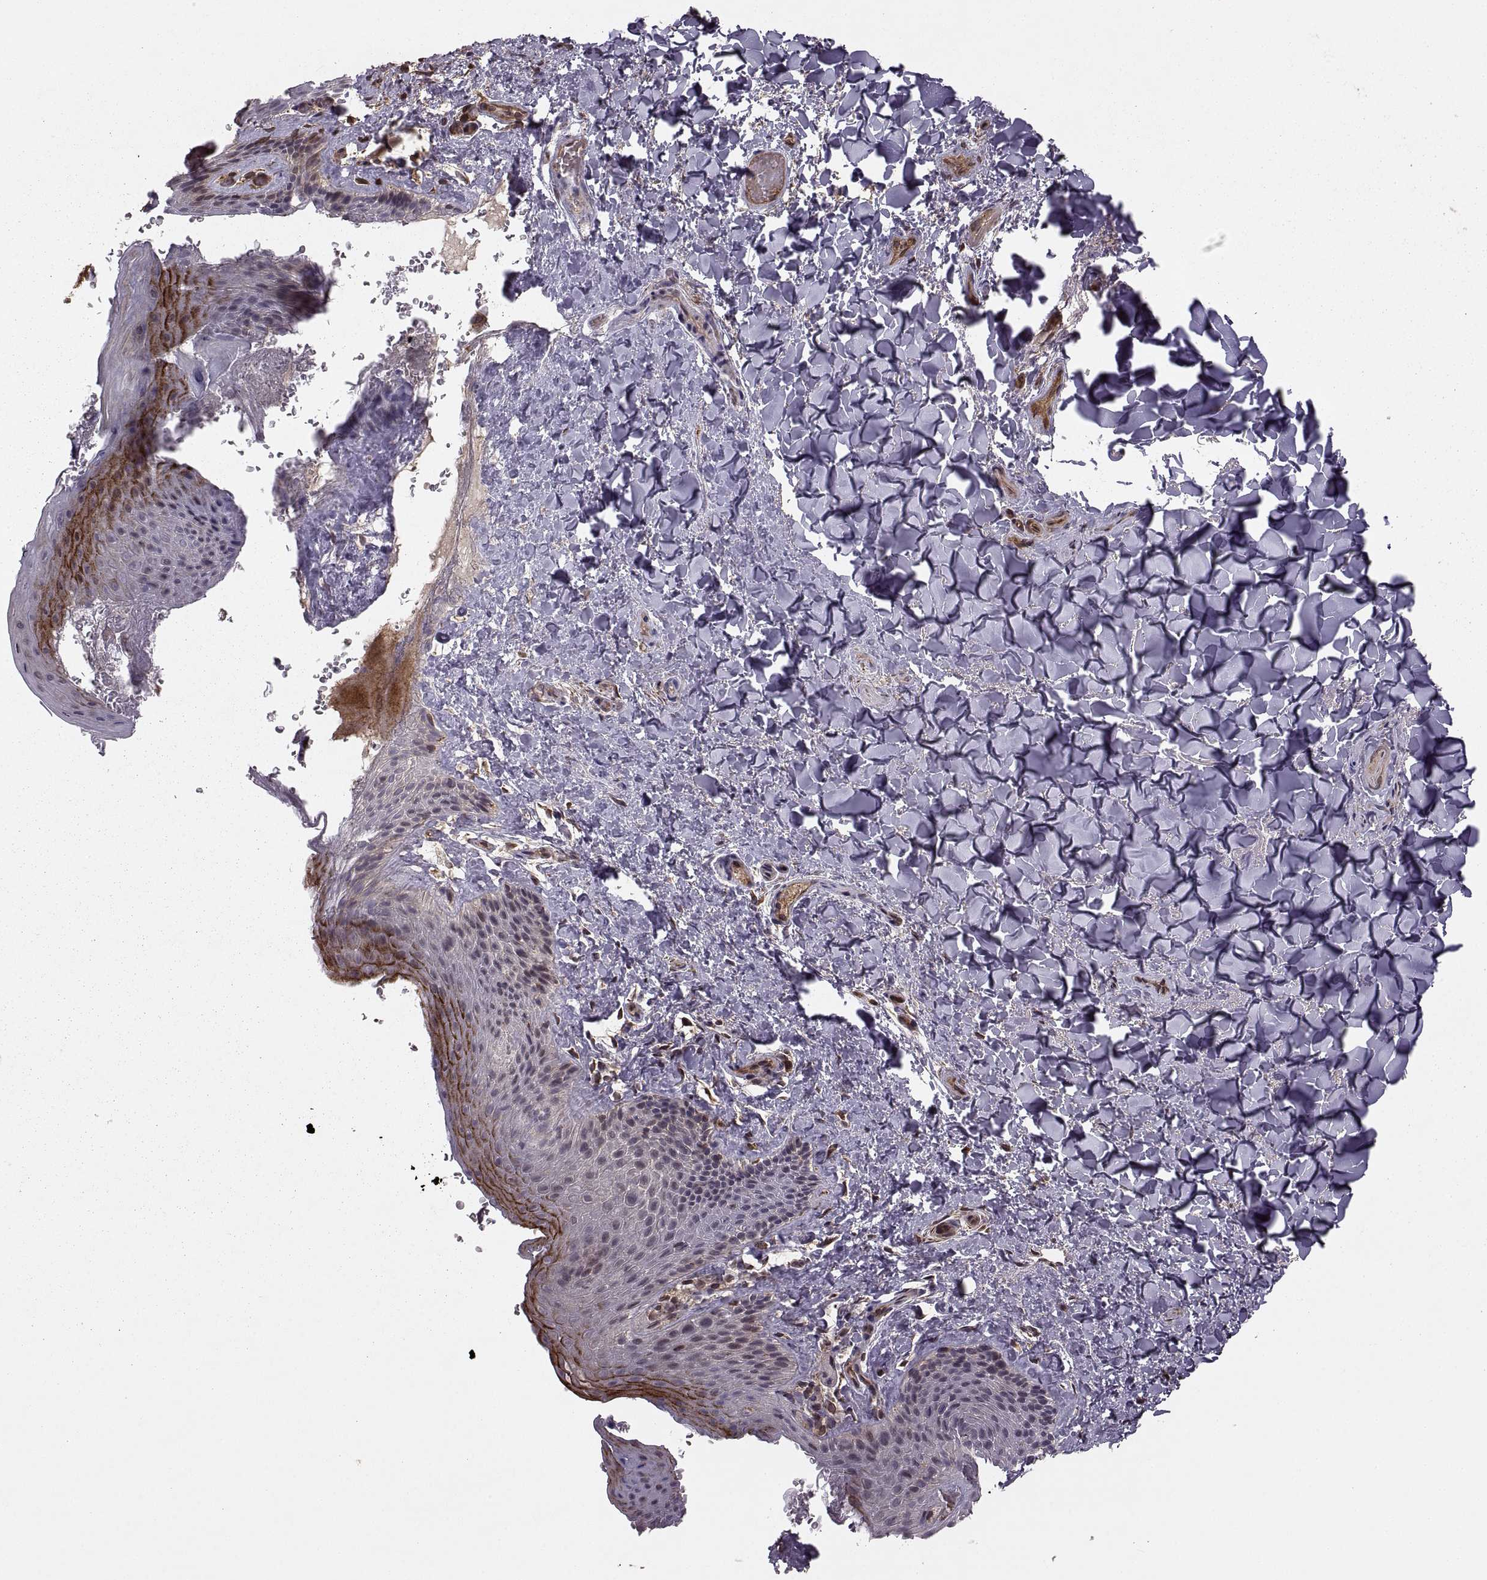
{"staining": {"intensity": "strong", "quantity": "<25%", "location": "cytoplasmic/membranous"}, "tissue": "skin", "cell_type": "Epidermal cells", "image_type": "normal", "snomed": [{"axis": "morphology", "description": "Normal tissue, NOS"}, {"axis": "topography", "description": "Anal"}], "caption": "Brown immunohistochemical staining in normal human skin shows strong cytoplasmic/membranous staining in approximately <25% of epidermal cells.", "gene": "DEDD", "patient": {"sex": "male", "age": 36}}